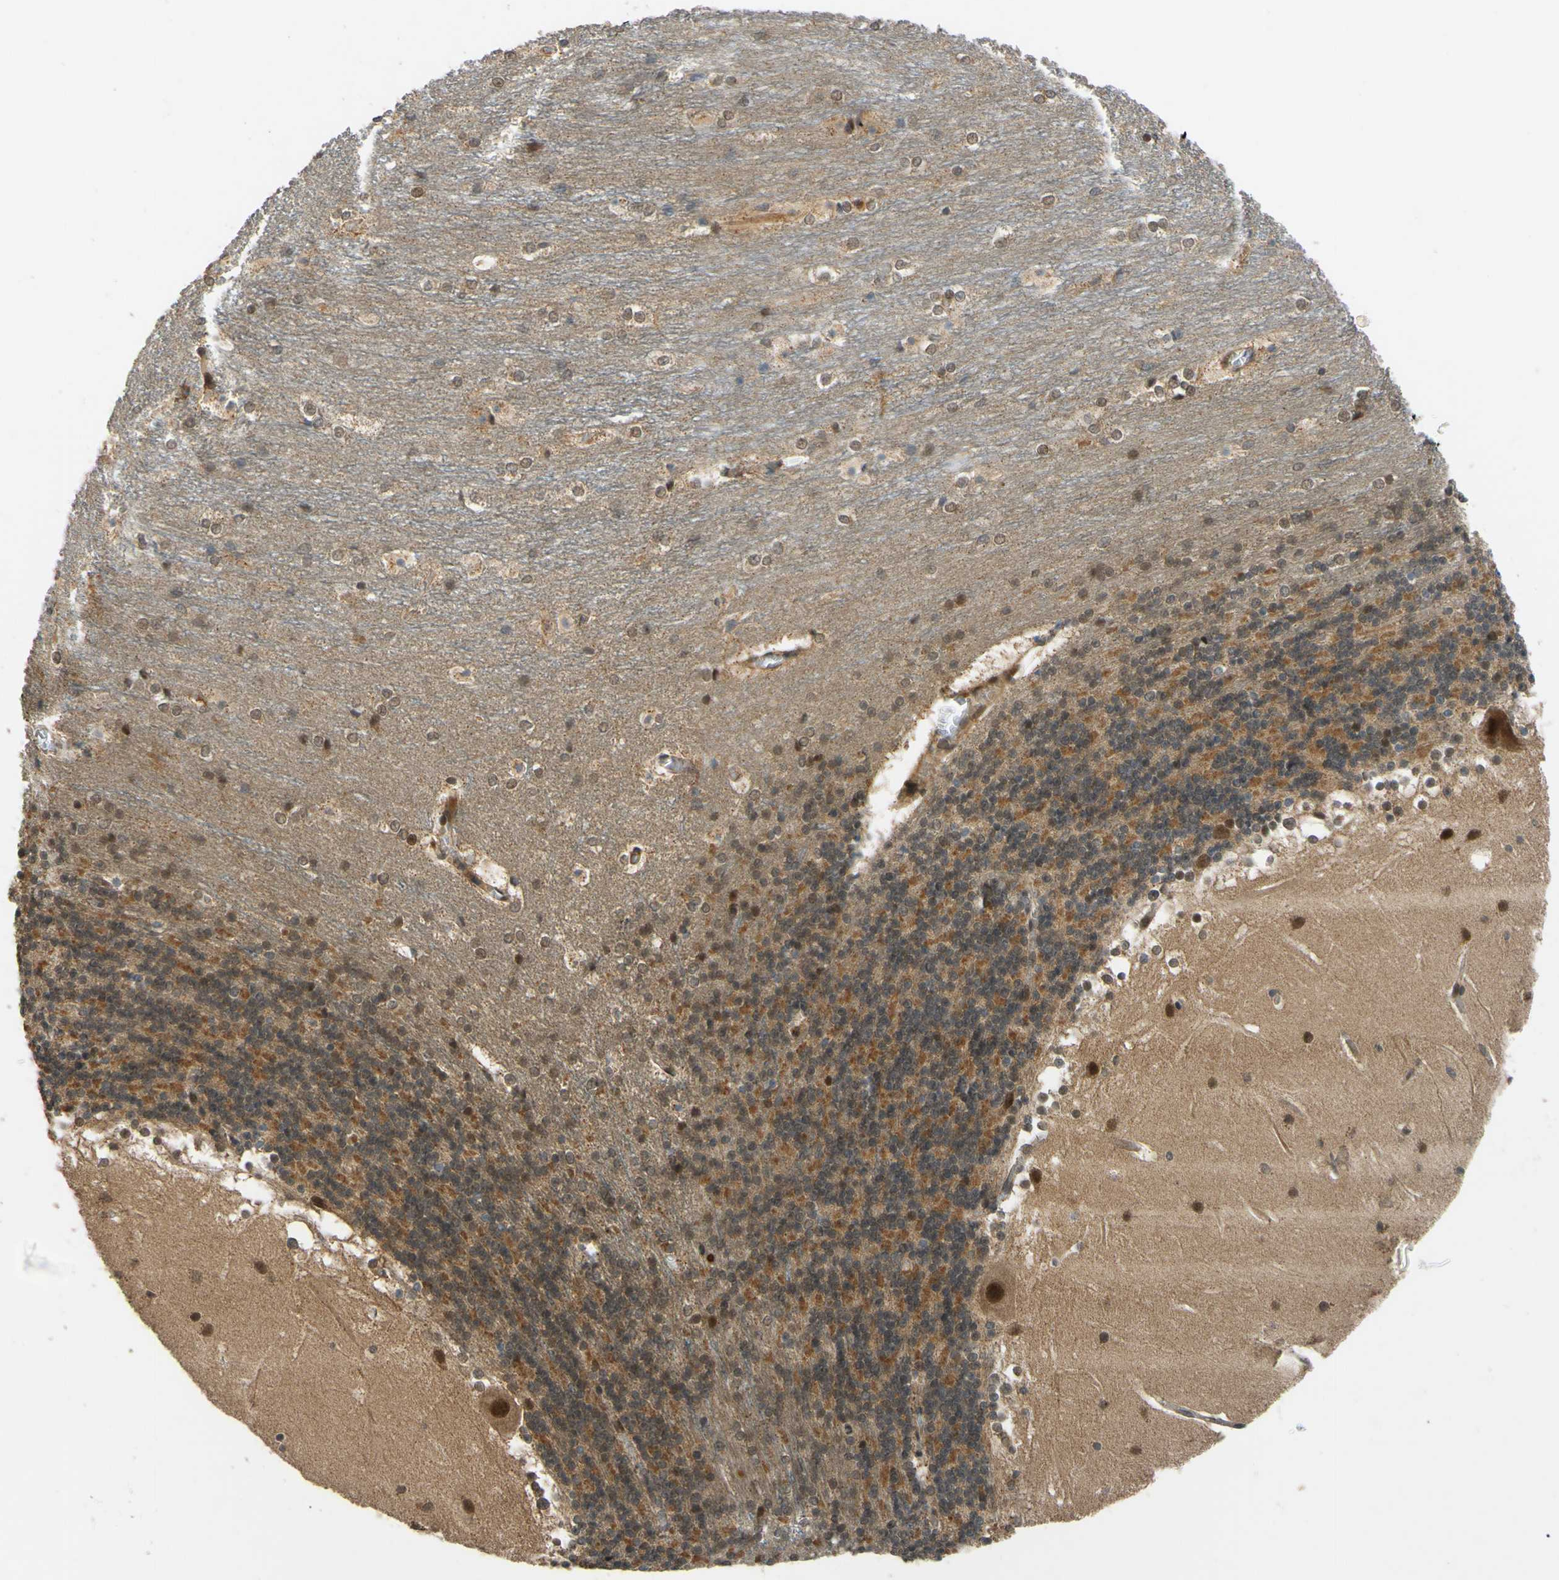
{"staining": {"intensity": "moderate", "quantity": ">75%", "location": "cytoplasmic/membranous"}, "tissue": "cerebellum", "cell_type": "Cells in granular layer", "image_type": "normal", "snomed": [{"axis": "morphology", "description": "Normal tissue, NOS"}, {"axis": "topography", "description": "Cerebellum"}], "caption": "DAB (3,3'-diaminobenzidine) immunohistochemical staining of normal cerebellum shows moderate cytoplasmic/membranous protein expression in approximately >75% of cells in granular layer. The protein is stained brown, and the nuclei are stained in blue (DAB IHC with brightfield microscopy, high magnification).", "gene": "ABCC8", "patient": {"sex": "female", "age": 19}}